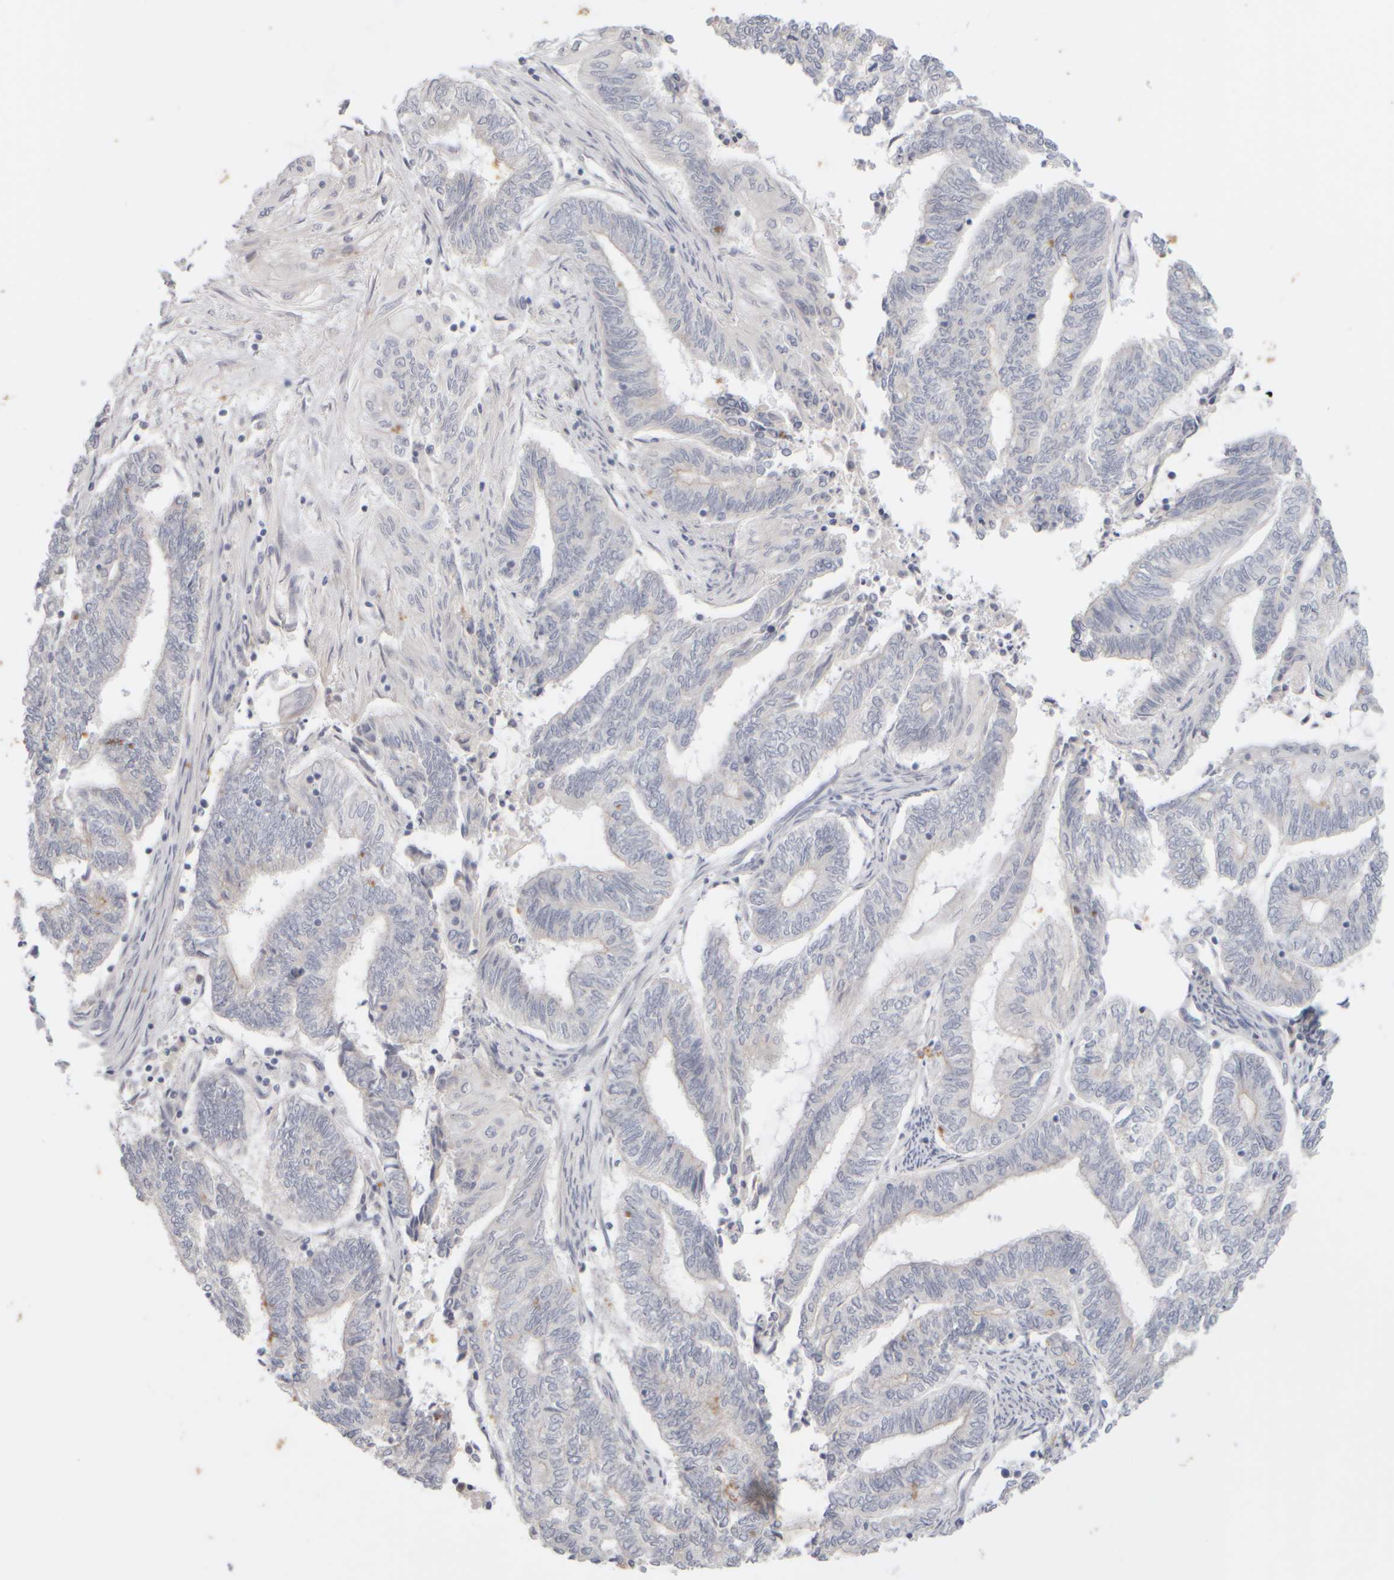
{"staining": {"intensity": "negative", "quantity": "none", "location": "none"}, "tissue": "endometrial cancer", "cell_type": "Tumor cells", "image_type": "cancer", "snomed": [{"axis": "morphology", "description": "Adenocarcinoma, NOS"}, {"axis": "topography", "description": "Uterus"}, {"axis": "topography", "description": "Endometrium"}], "caption": "A photomicrograph of adenocarcinoma (endometrial) stained for a protein displays no brown staining in tumor cells.", "gene": "GOPC", "patient": {"sex": "female", "age": 70}}